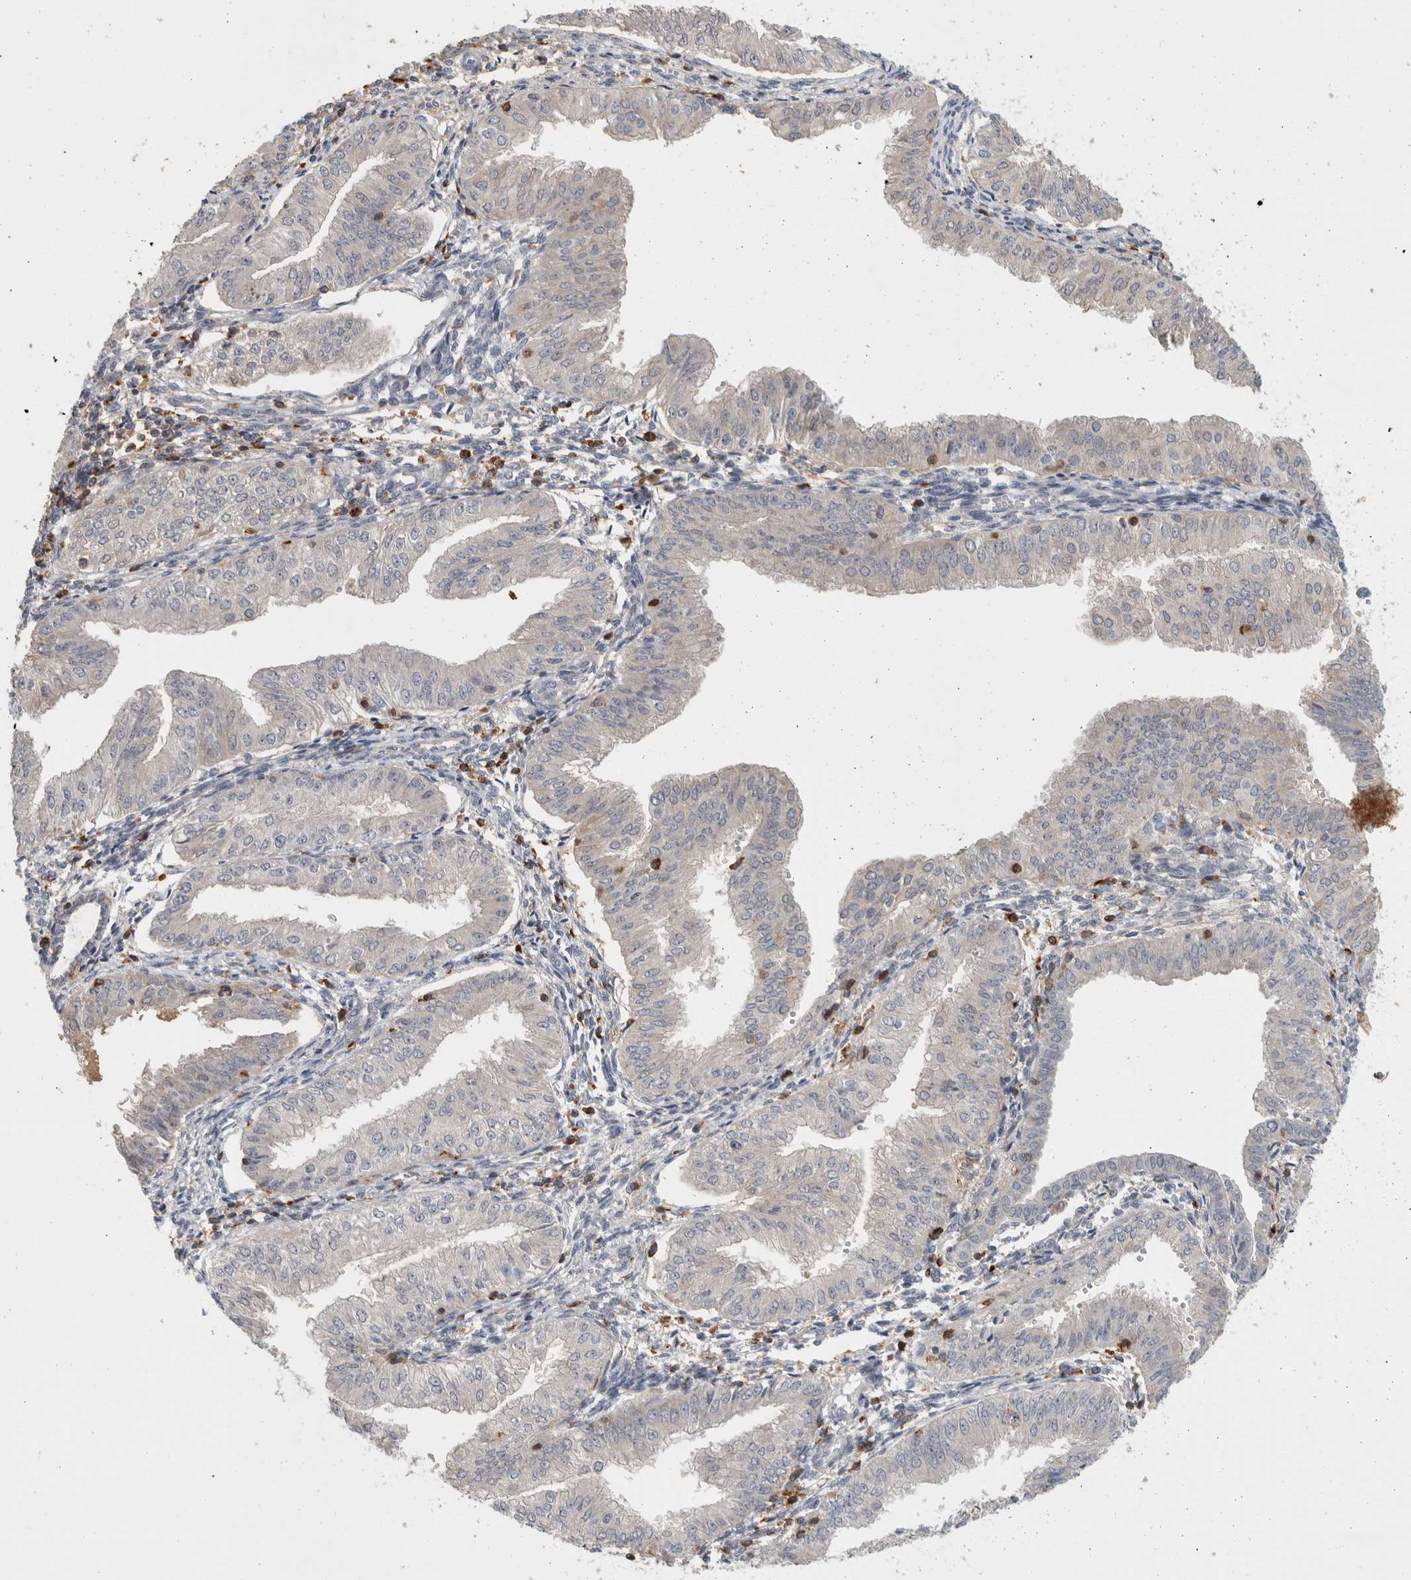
{"staining": {"intensity": "negative", "quantity": "none", "location": "none"}, "tissue": "endometrial cancer", "cell_type": "Tumor cells", "image_type": "cancer", "snomed": [{"axis": "morphology", "description": "Normal tissue, NOS"}, {"axis": "morphology", "description": "Adenocarcinoma, NOS"}, {"axis": "topography", "description": "Endometrium"}], "caption": "Endometrial cancer stained for a protein using immunohistochemistry displays no expression tumor cells.", "gene": "GFRA2", "patient": {"sex": "female", "age": 53}}